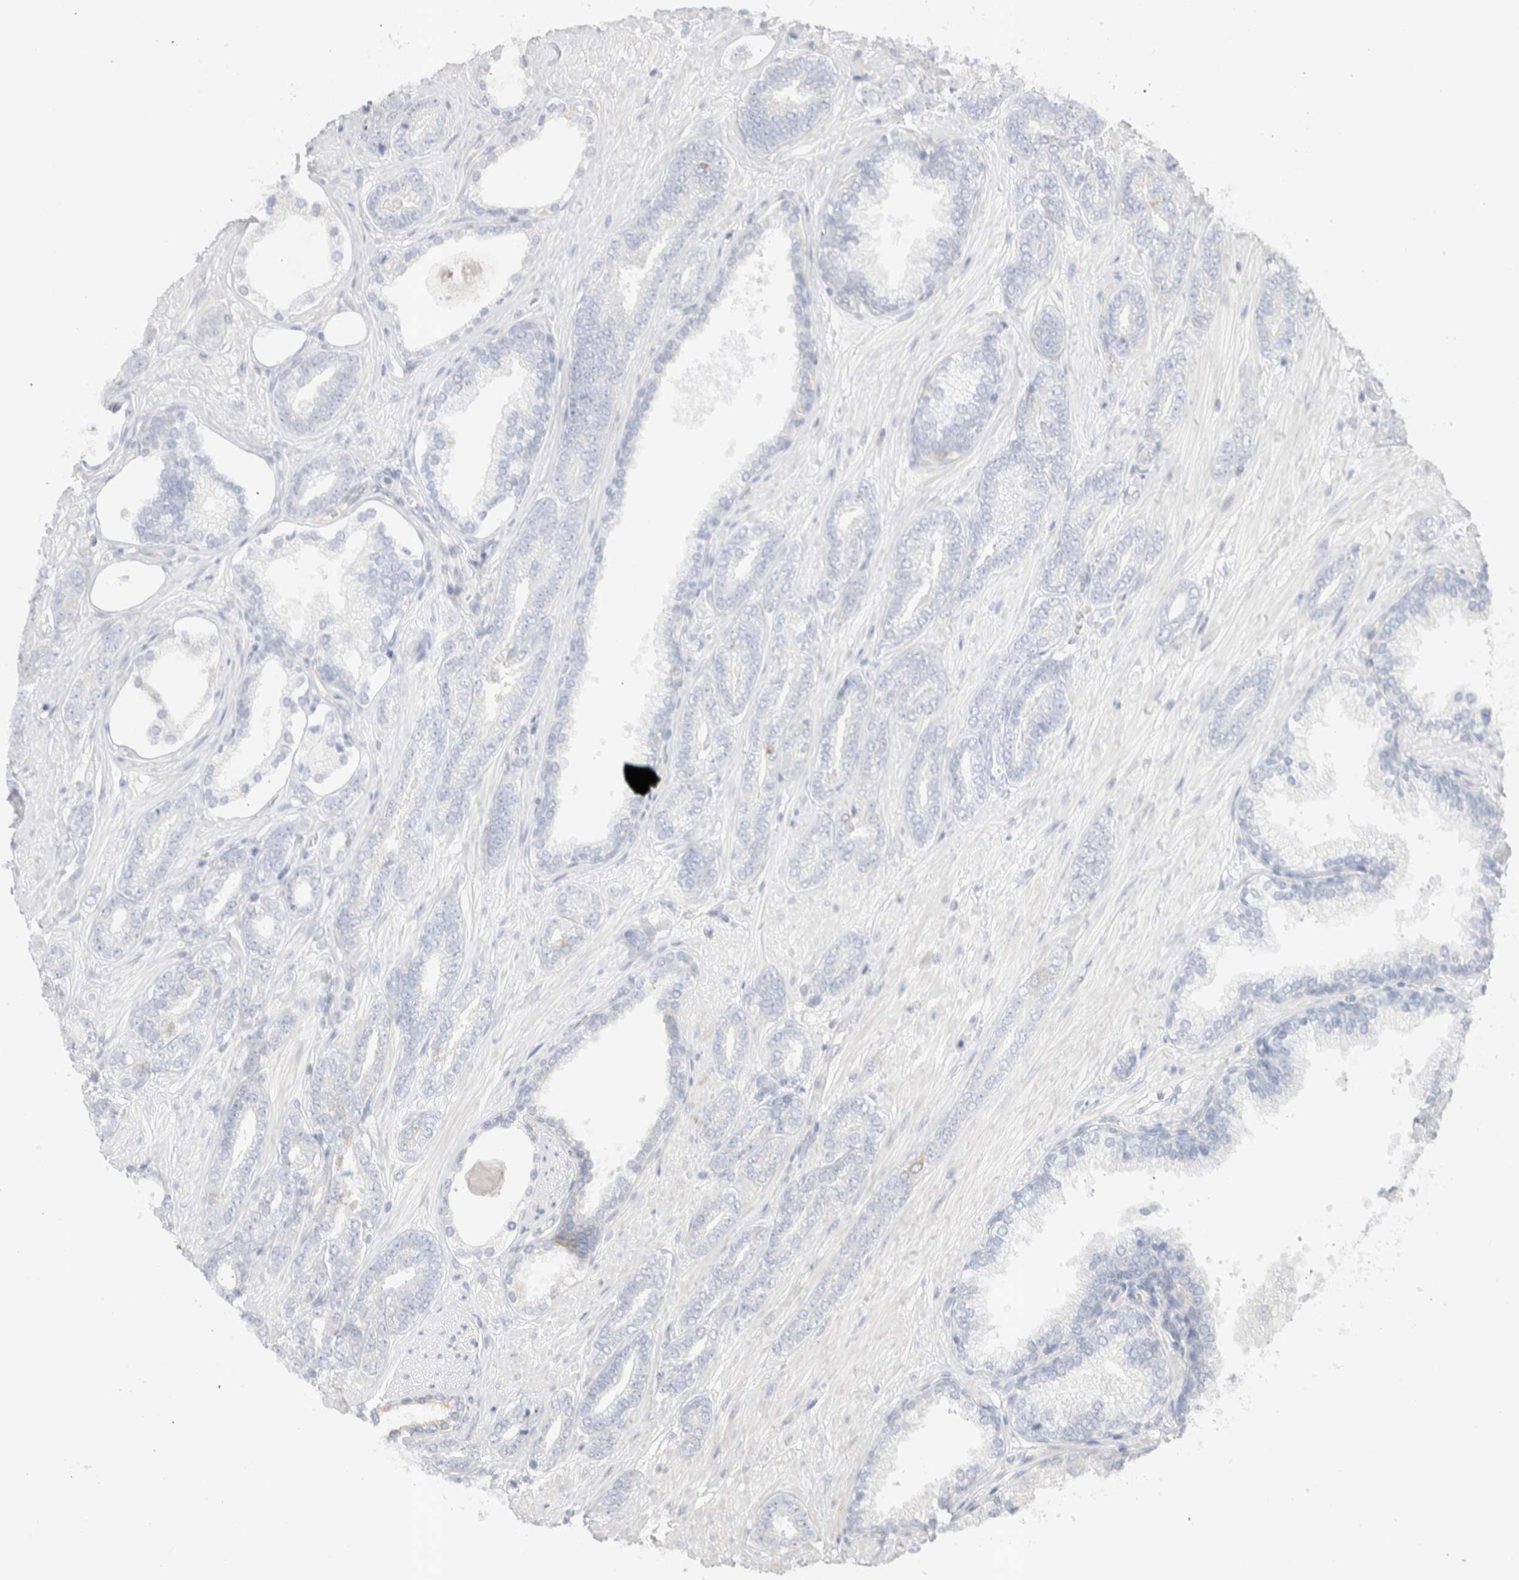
{"staining": {"intensity": "negative", "quantity": "none", "location": "none"}, "tissue": "prostate cancer", "cell_type": "Tumor cells", "image_type": "cancer", "snomed": [{"axis": "morphology", "description": "Adenocarcinoma, Low grade"}, {"axis": "topography", "description": "Prostate"}], "caption": "DAB (3,3'-diaminobenzidine) immunohistochemical staining of prostate adenocarcinoma (low-grade) shows no significant positivity in tumor cells.", "gene": "CAPN2", "patient": {"sex": "male", "age": 71}}